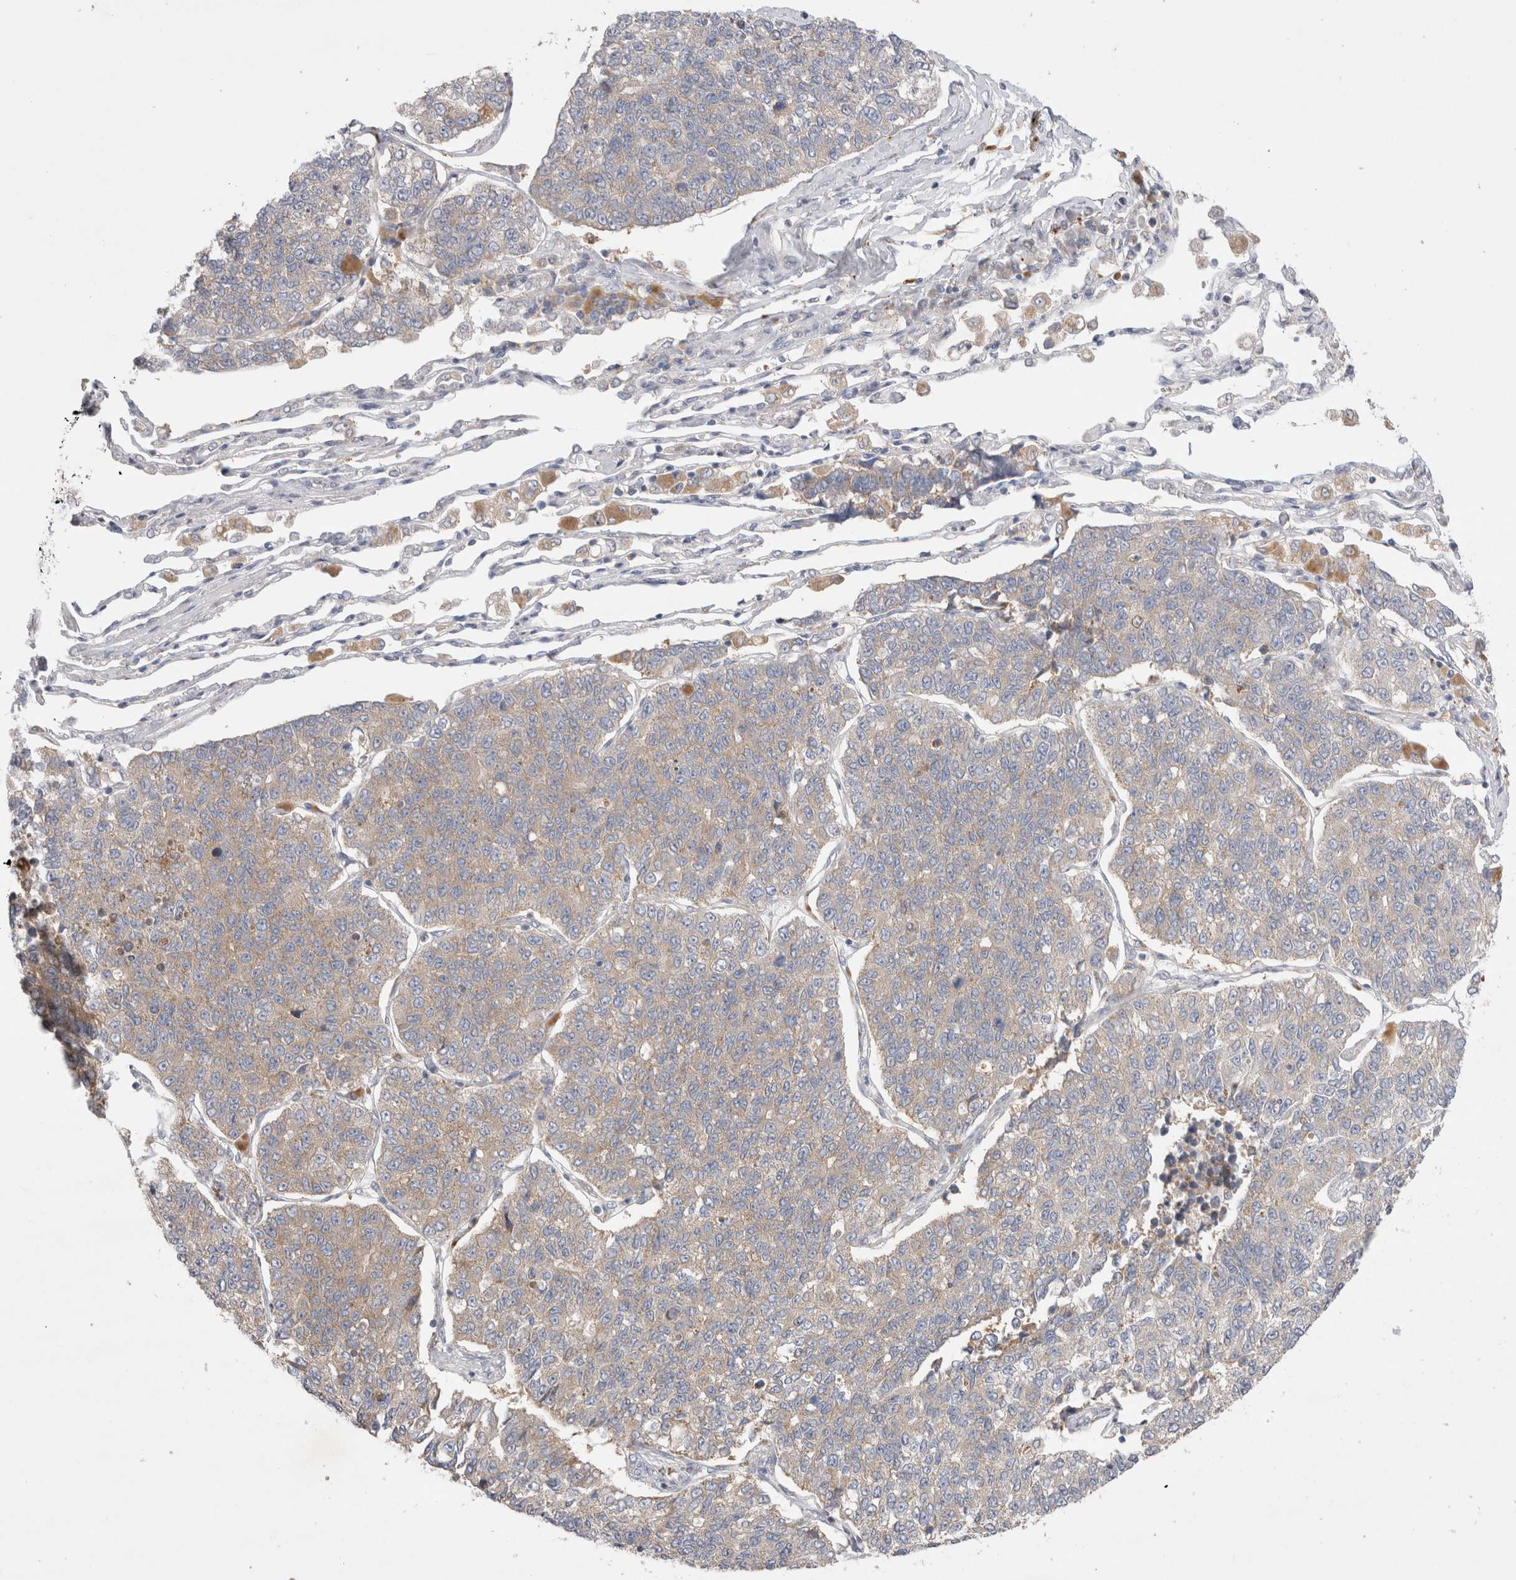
{"staining": {"intensity": "weak", "quantity": "<25%", "location": "cytoplasmic/membranous"}, "tissue": "lung cancer", "cell_type": "Tumor cells", "image_type": "cancer", "snomed": [{"axis": "morphology", "description": "Adenocarcinoma, NOS"}, {"axis": "topography", "description": "Lung"}], "caption": "A micrograph of lung cancer stained for a protein exhibits no brown staining in tumor cells.", "gene": "TBC1D16", "patient": {"sex": "male", "age": 49}}